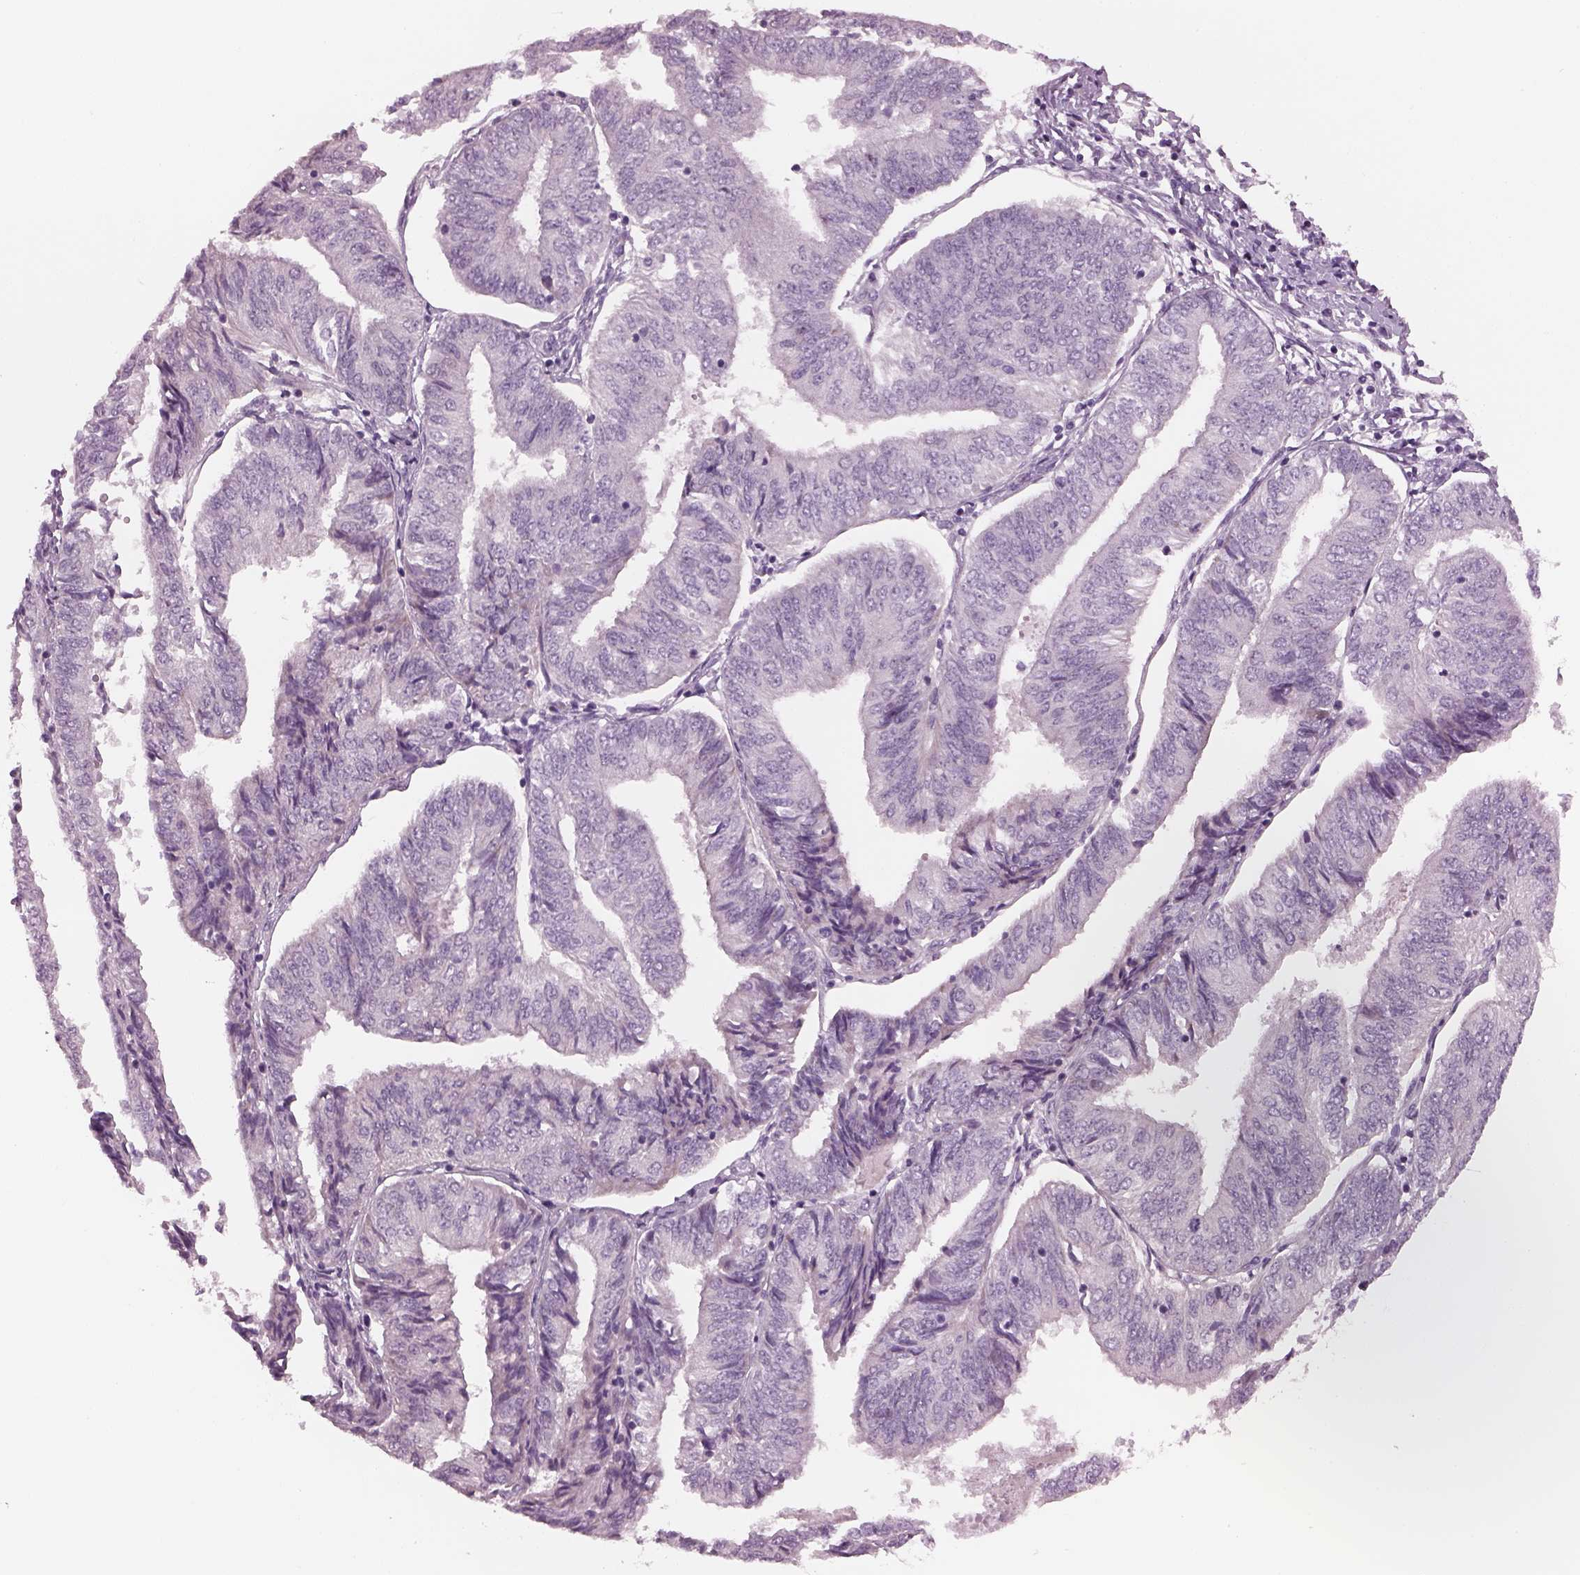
{"staining": {"intensity": "negative", "quantity": "none", "location": "none"}, "tissue": "endometrial cancer", "cell_type": "Tumor cells", "image_type": "cancer", "snomed": [{"axis": "morphology", "description": "Adenocarcinoma, NOS"}, {"axis": "topography", "description": "Endometrium"}], "caption": "Human endometrial cancer stained for a protein using immunohistochemistry (IHC) demonstrates no positivity in tumor cells.", "gene": "CYLC1", "patient": {"sex": "female", "age": 58}}